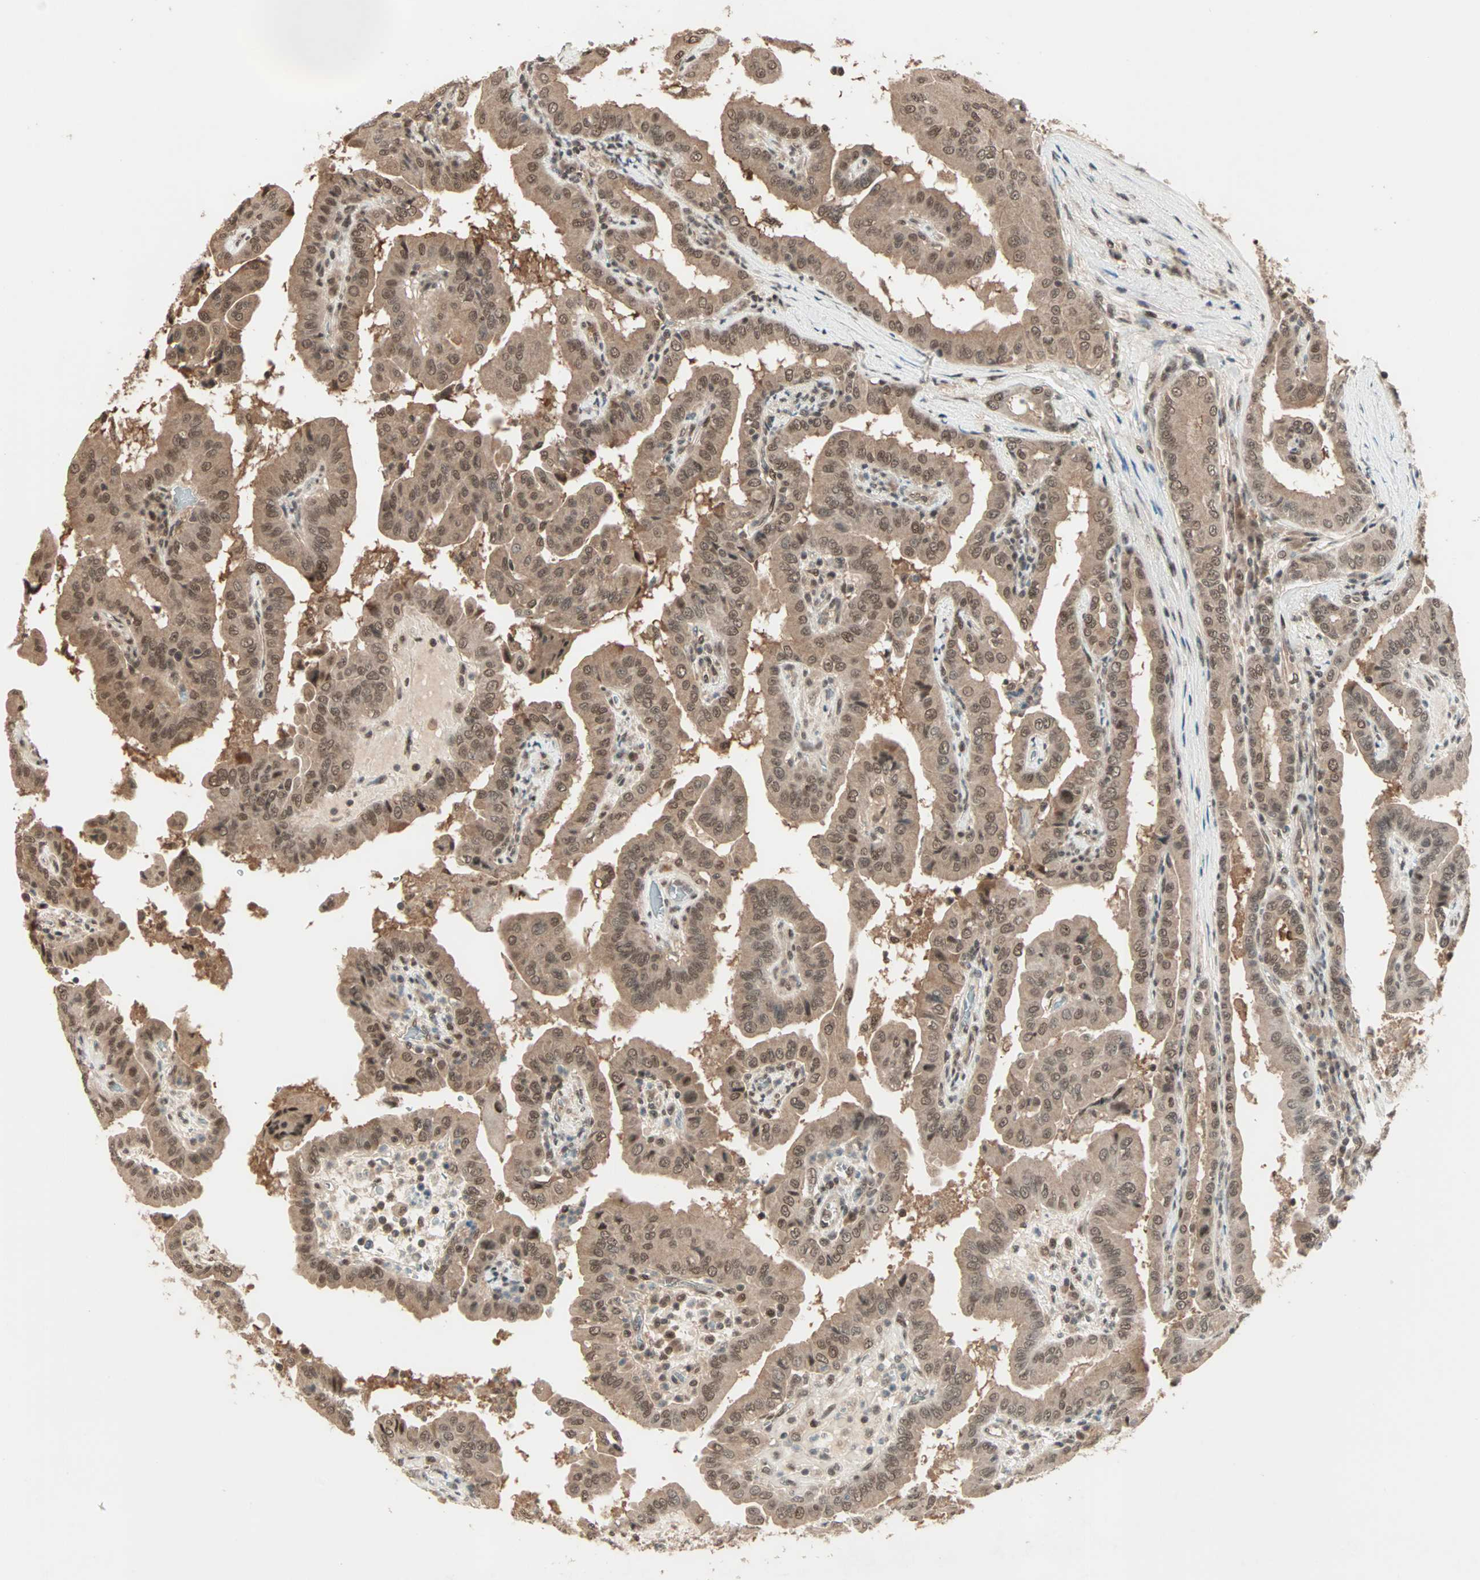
{"staining": {"intensity": "moderate", "quantity": ">75%", "location": "cytoplasmic/membranous,nuclear"}, "tissue": "thyroid cancer", "cell_type": "Tumor cells", "image_type": "cancer", "snomed": [{"axis": "morphology", "description": "Papillary adenocarcinoma, NOS"}, {"axis": "topography", "description": "Thyroid gland"}], "caption": "A high-resolution photomicrograph shows immunohistochemistry staining of papillary adenocarcinoma (thyroid), which displays moderate cytoplasmic/membranous and nuclear positivity in approximately >75% of tumor cells. (DAB IHC, brown staining for protein, blue staining for nuclei).", "gene": "ZNF701", "patient": {"sex": "male", "age": 33}}